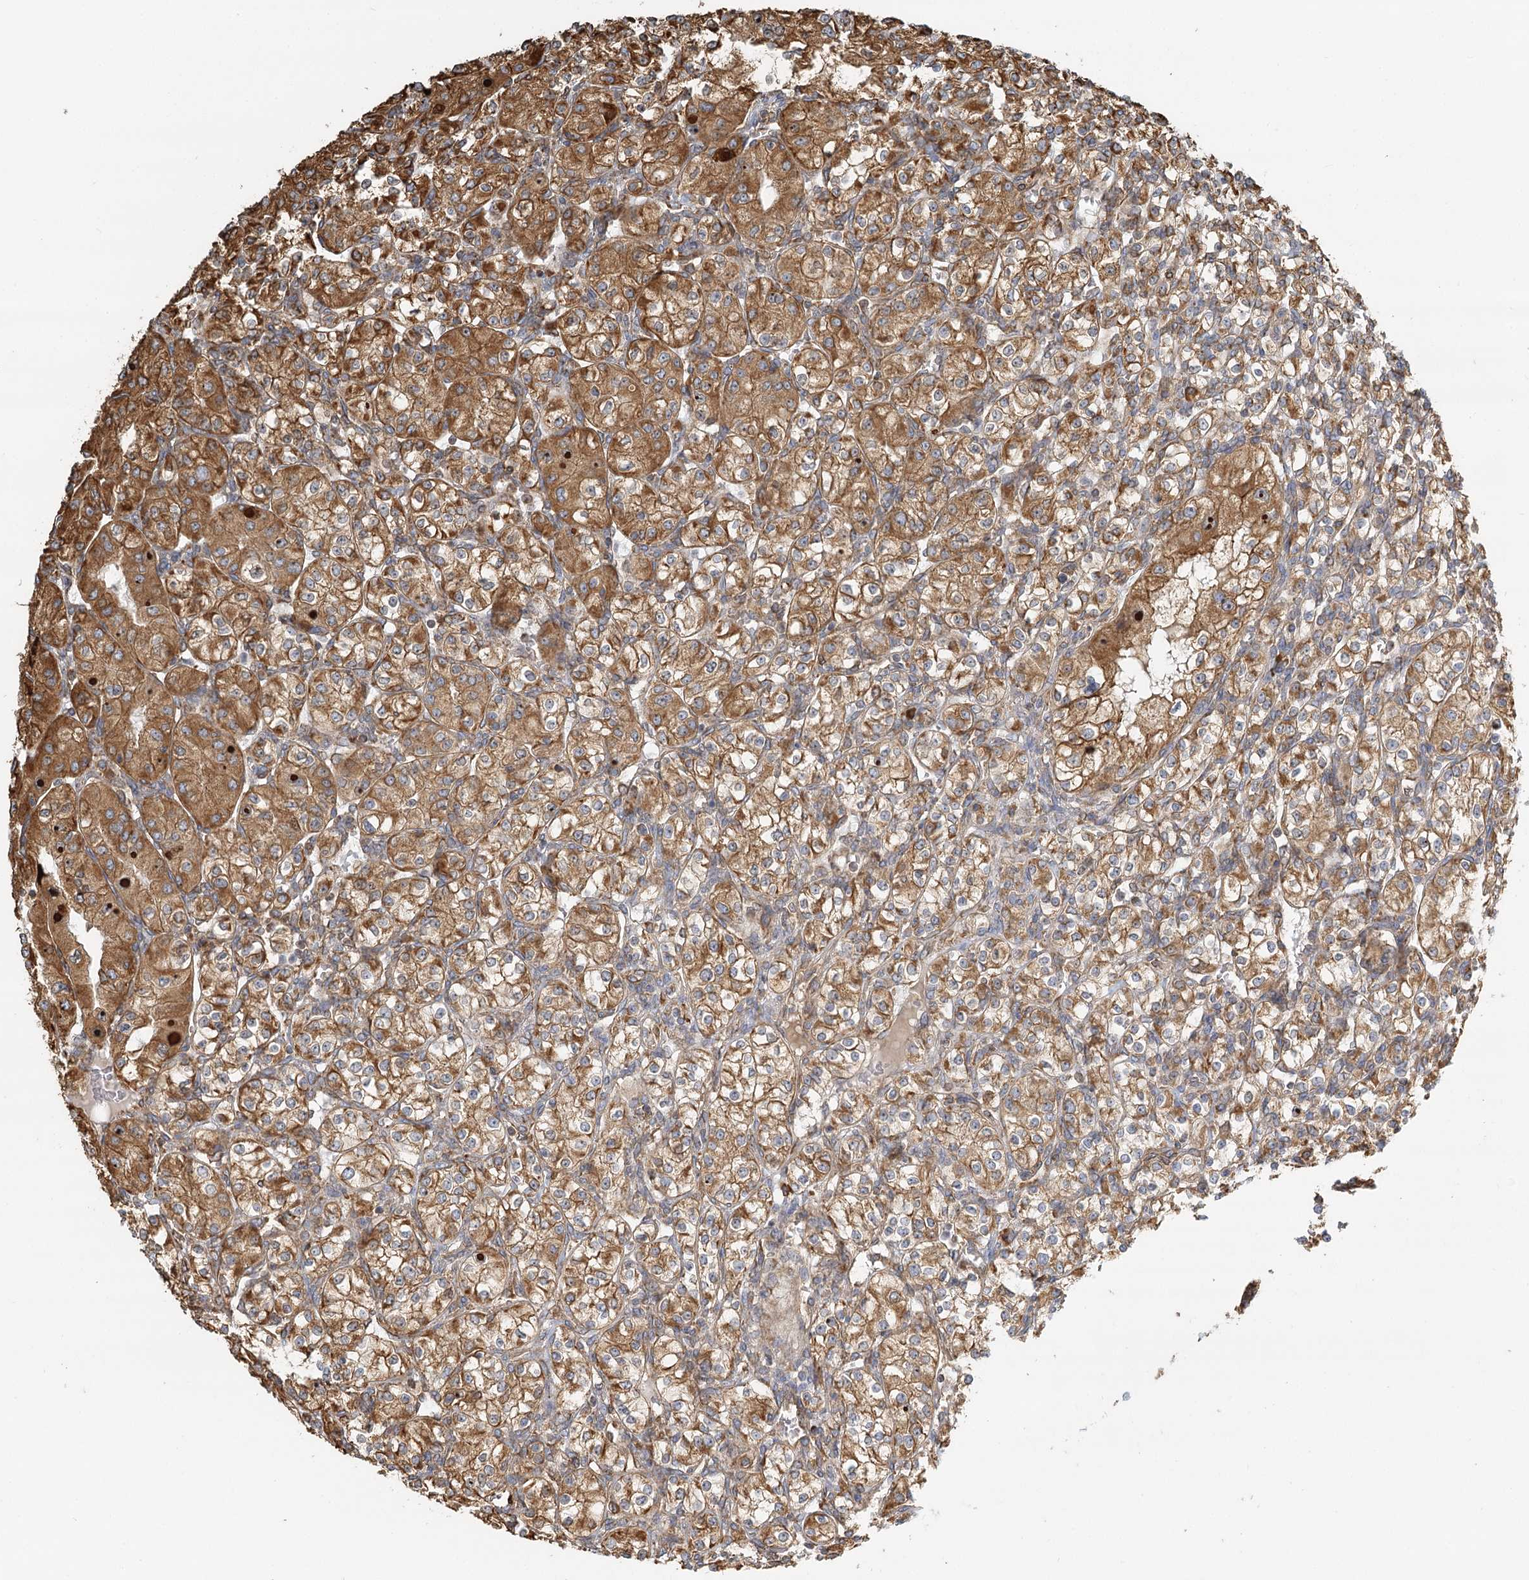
{"staining": {"intensity": "moderate", "quantity": ">75%", "location": "cytoplasmic/membranous"}, "tissue": "renal cancer", "cell_type": "Tumor cells", "image_type": "cancer", "snomed": [{"axis": "morphology", "description": "Adenocarcinoma, NOS"}, {"axis": "topography", "description": "Kidney"}], "caption": "Protein staining exhibits moderate cytoplasmic/membranous staining in approximately >75% of tumor cells in adenocarcinoma (renal).", "gene": "TAS1R1", "patient": {"sex": "male", "age": 77}}